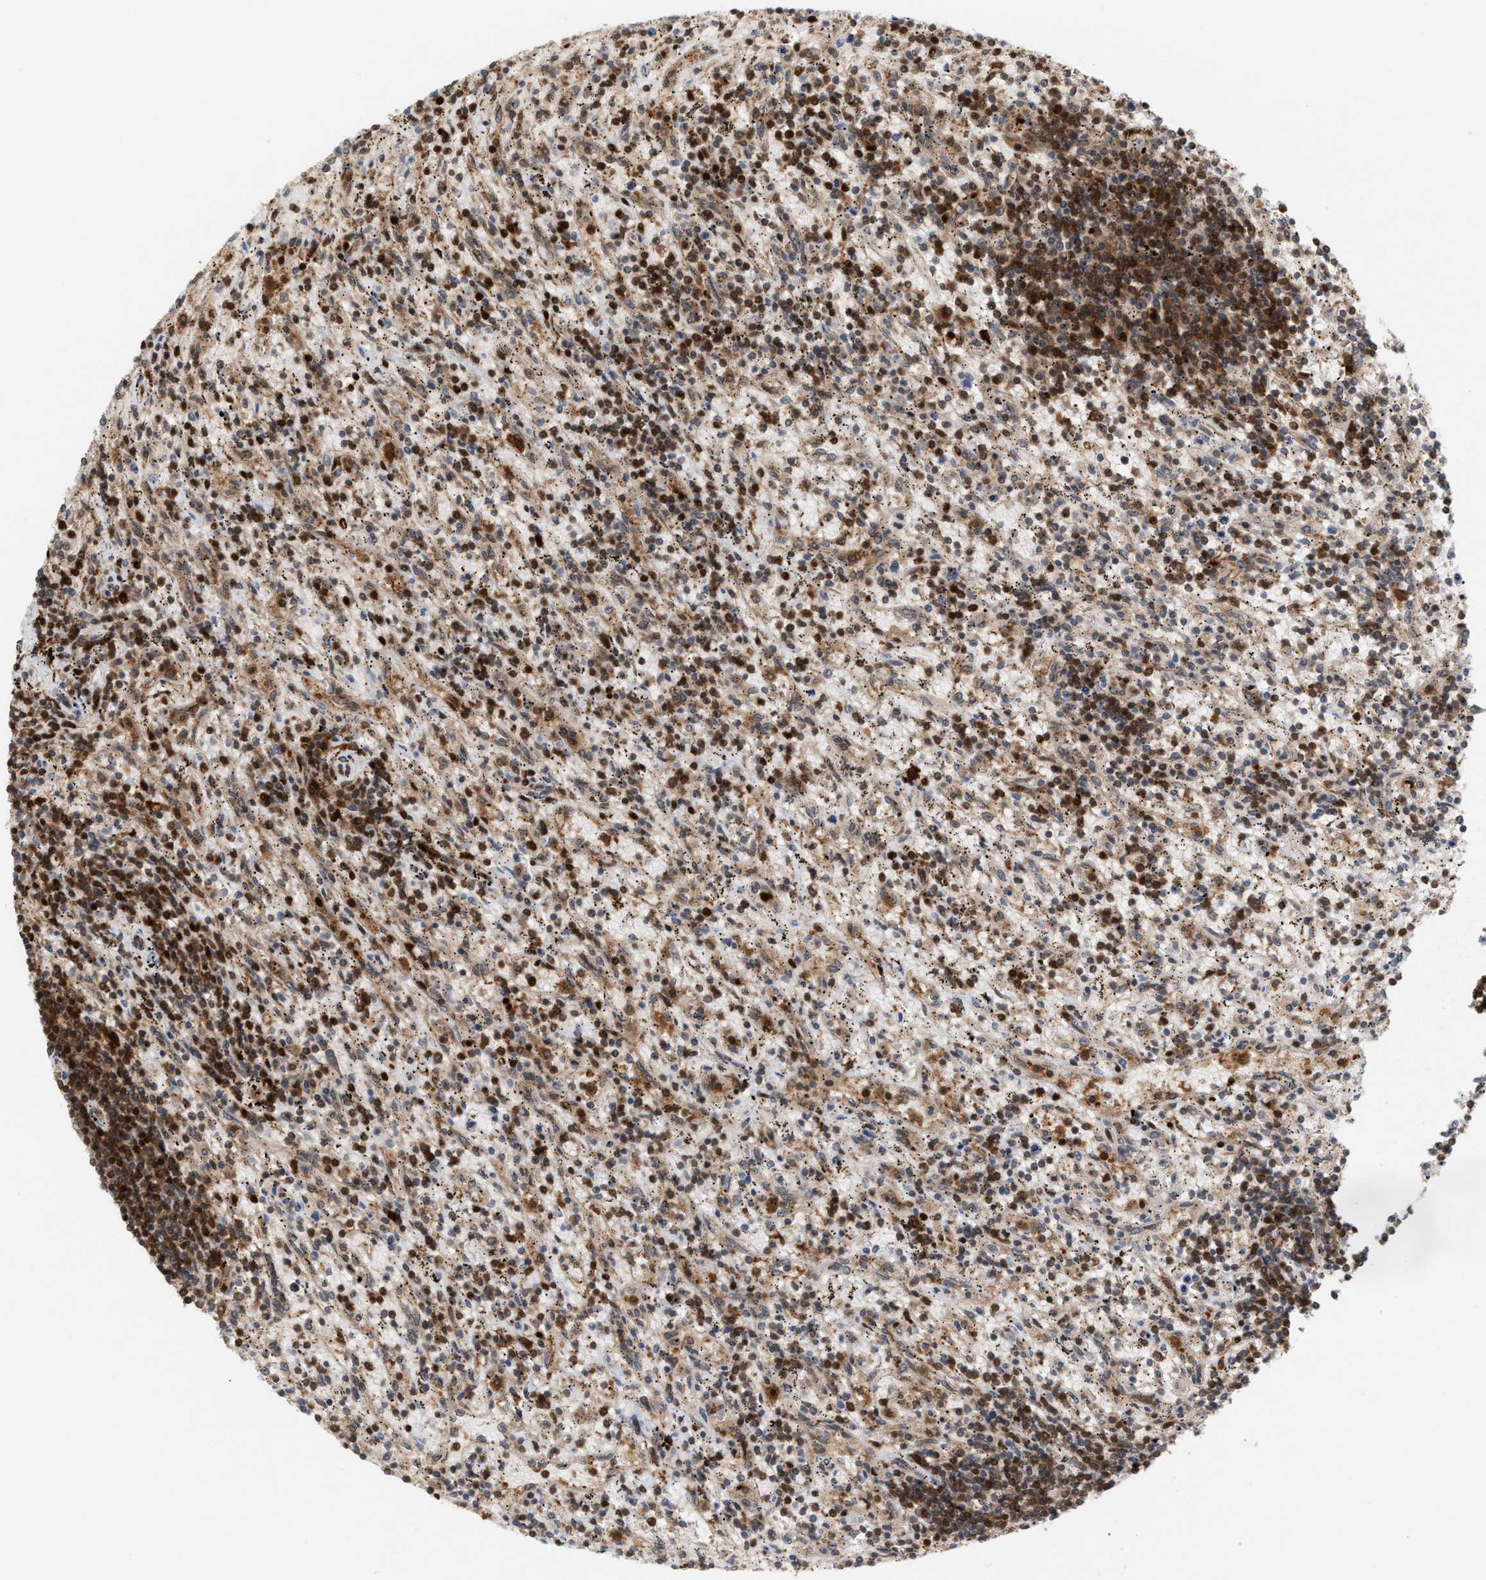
{"staining": {"intensity": "moderate", "quantity": ">75%", "location": "nuclear"}, "tissue": "lymphoma", "cell_type": "Tumor cells", "image_type": "cancer", "snomed": [{"axis": "morphology", "description": "Malignant lymphoma, non-Hodgkin's type, Low grade"}, {"axis": "topography", "description": "Spleen"}], "caption": "DAB (3,3'-diaminobenzidine) immunohistochemical staining of malignant lymphoma, non-Hodgkin's type (low-grade) demonstrates moderate nuclear protein expression in about >75% of tumor cells.", "gene": "RNASEK-C17orf49", "patient": {"sex": "male", "age": 76}}